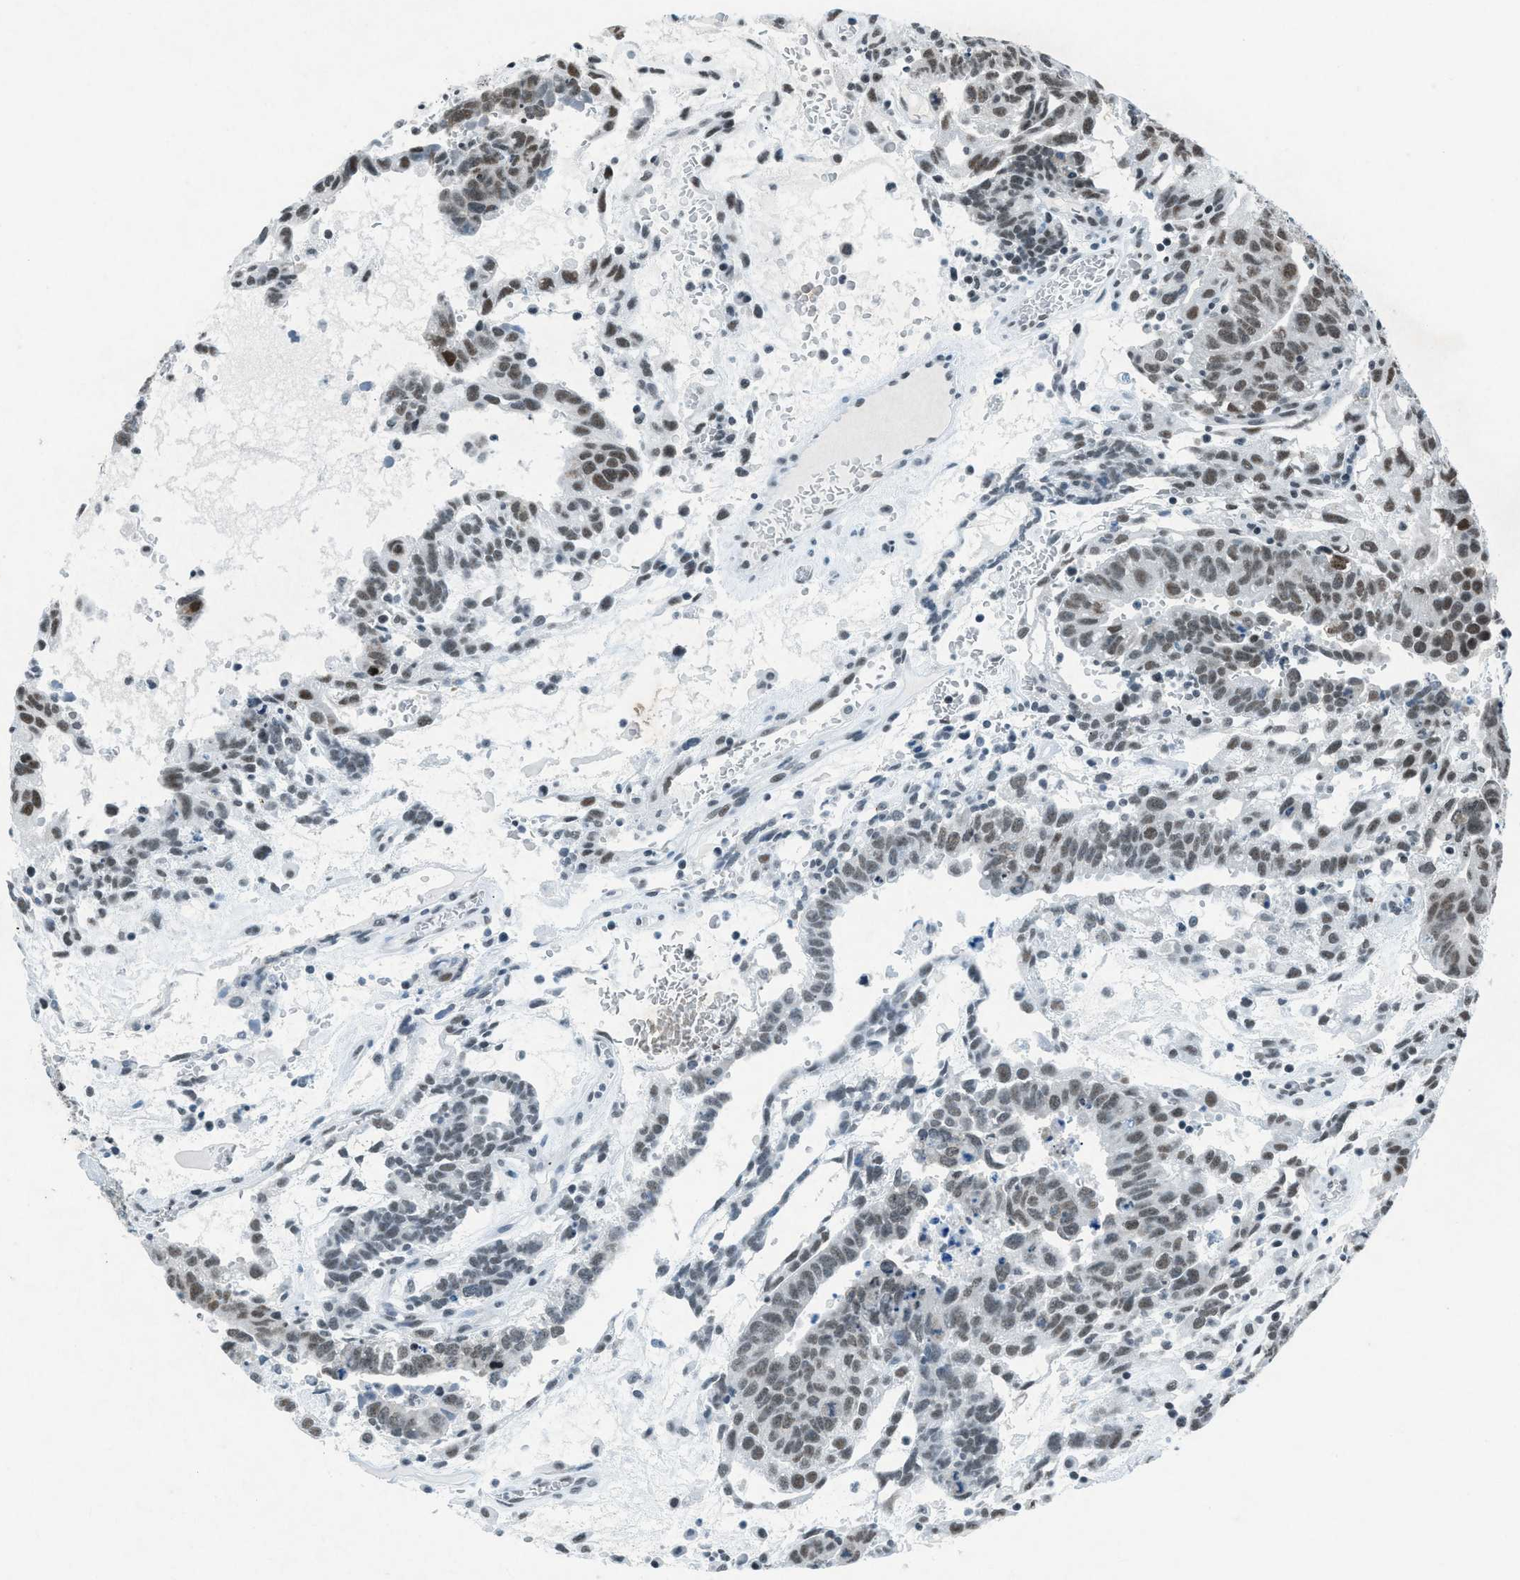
{"staining": {"intensity": "weak", "quantity": "<25%", "location": "nuclear"}, "tissue": "testis cancer", "cell_type": "Tumor cells", "image_type": "cancer", "snomed": [{"axis": "morphology", "description": "Seminoma, NOS"}, {"axis": "morphology", "description": "Carcinoma, Embryonal, NOS"}, {"axis": "topography", "description": "Testis"}], "caption": "IHC image of neoplastic tissue: human embryonal carcinoma (testis) stained with DAB (3,3'-diaminobenzidine) exhibits no significant protein staining in tumor cells.", "gene": "NXF1", "patient": {"sex": "male", "age": 52}}